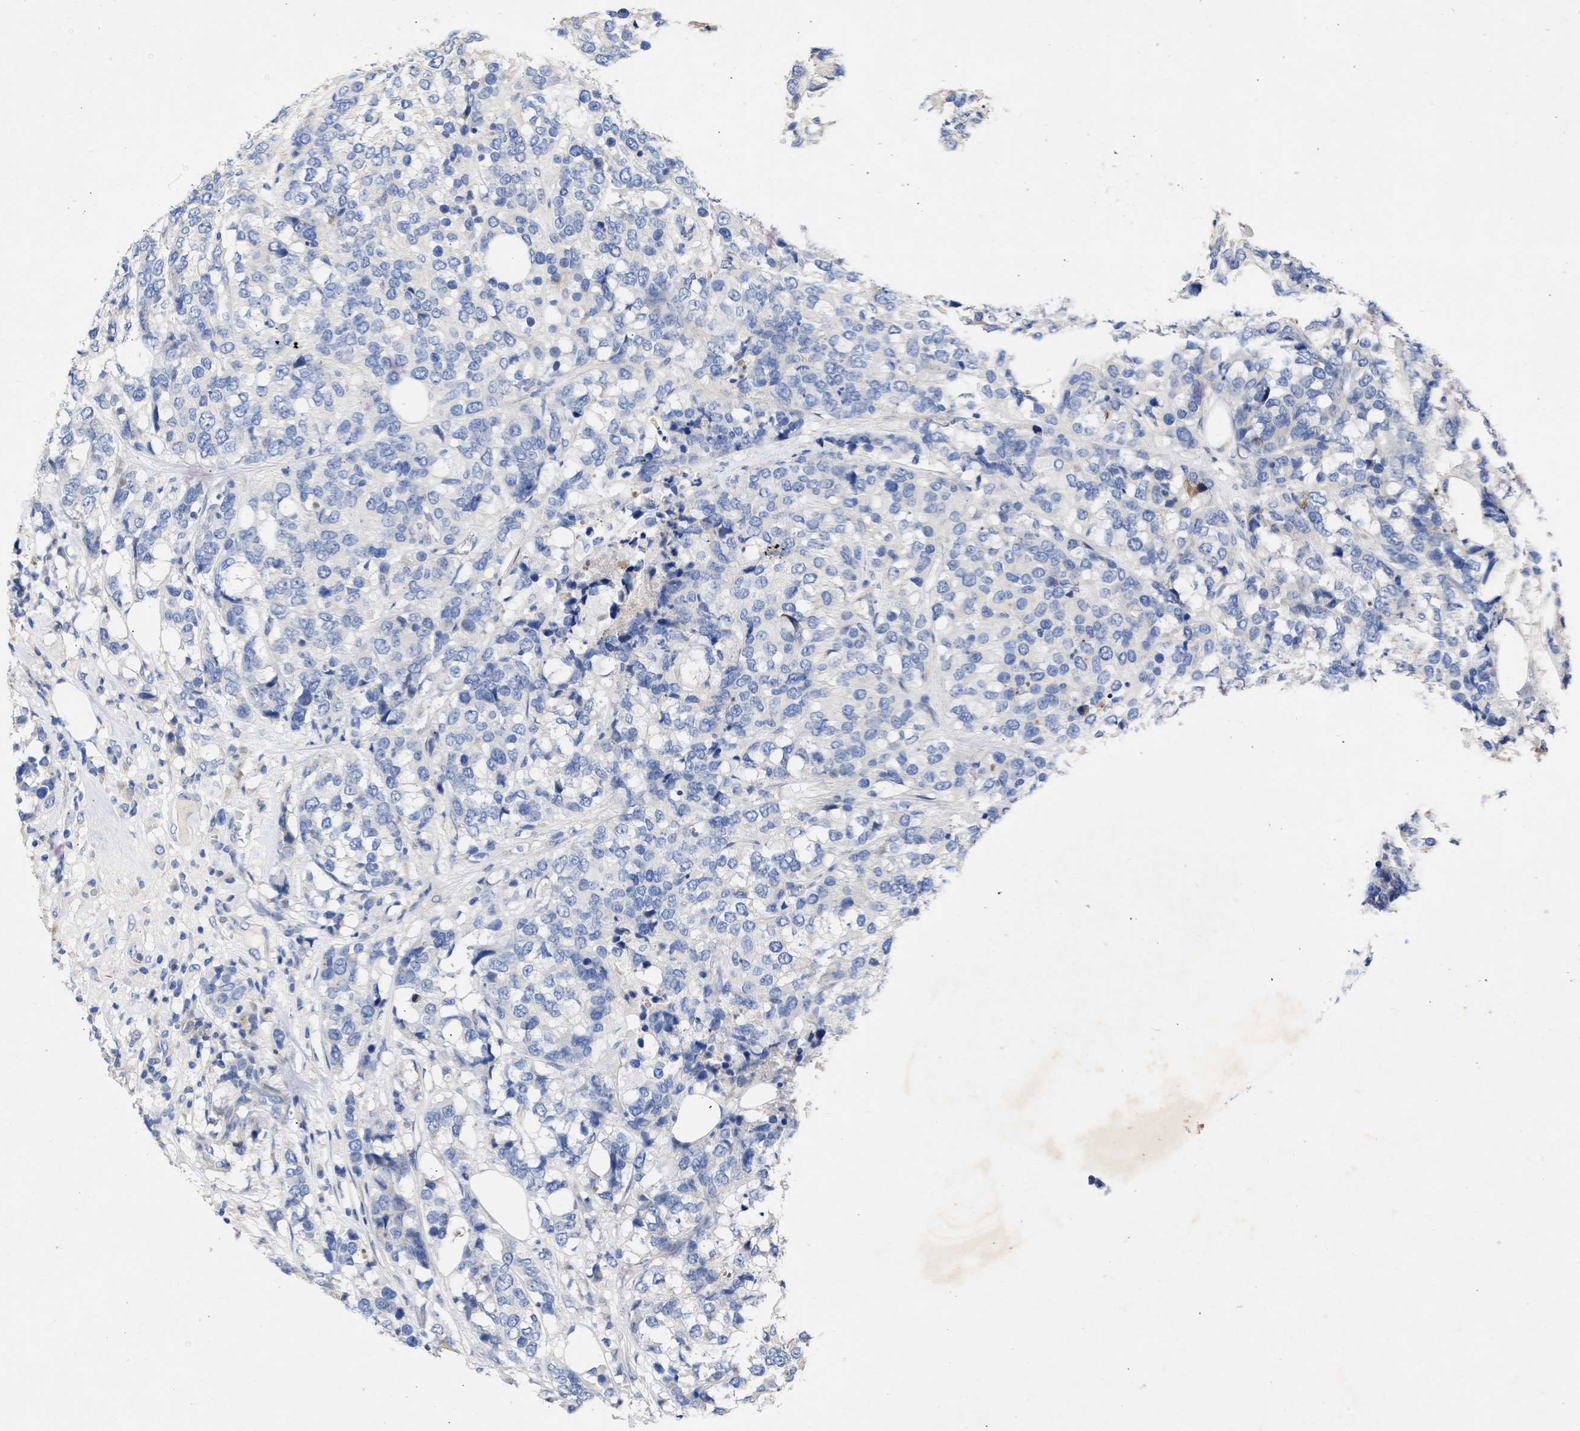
{"staining": {"intensity": "negative", "quantity": "none", "location": "none"}, "tissue": "breast cancer", "cell_type": "Tumor cells", "image_type": "cancer", "snomed": [{"axis": "morphology", "description": "Lobular carcinoma"}, {"axis": "topography", "description": "Breast"}], "caption": "High power microscopy micrograph of an immunohistochemistry image of breast lobular carcinoma, revealing no significant expression in tumor cells.", "gene": "ARHGEF4", "patient": {"sex": "female", "age": 59}}